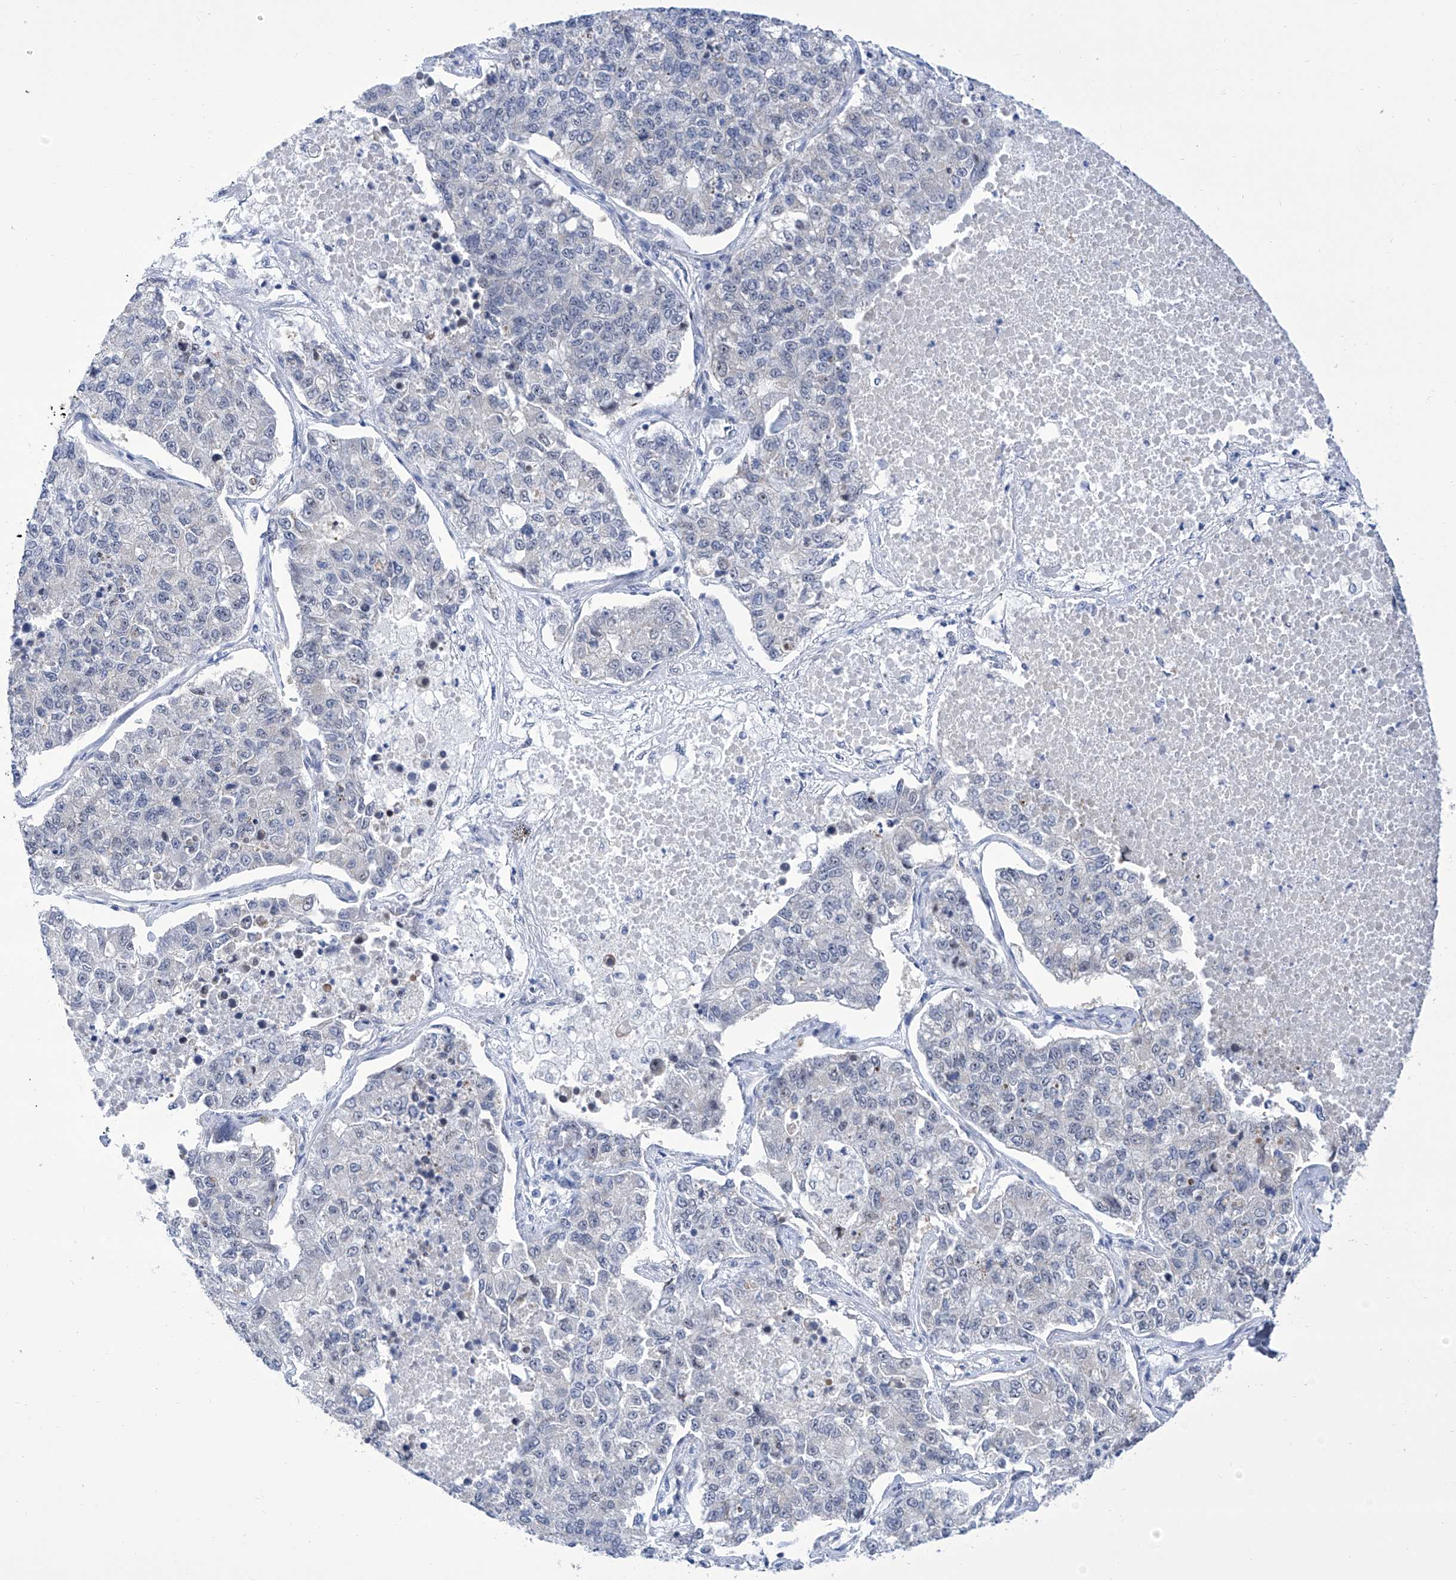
{"staining": {"intensity": "negative", "quantity": "none", "location": "none"}, "tissue": "lung cancer", "cell_type": "Tumor cells", "image_type": "cancer", "snomed": [{"axis": "morphology", "description": "Adenocarcinoma, NOS"}, {"axis": "topography", "description": "Lung"}], "caption": "Immunohistochemistry (IHC) image of neoplastic tissue: lung cancer (adenocarcinoma) stained with DAB (3,3'-diaminobenzidine) exhibits no significant protein positivity in tumor cells.", "gene": "SART1", "patient": {"sex": "male", "age": 49}}